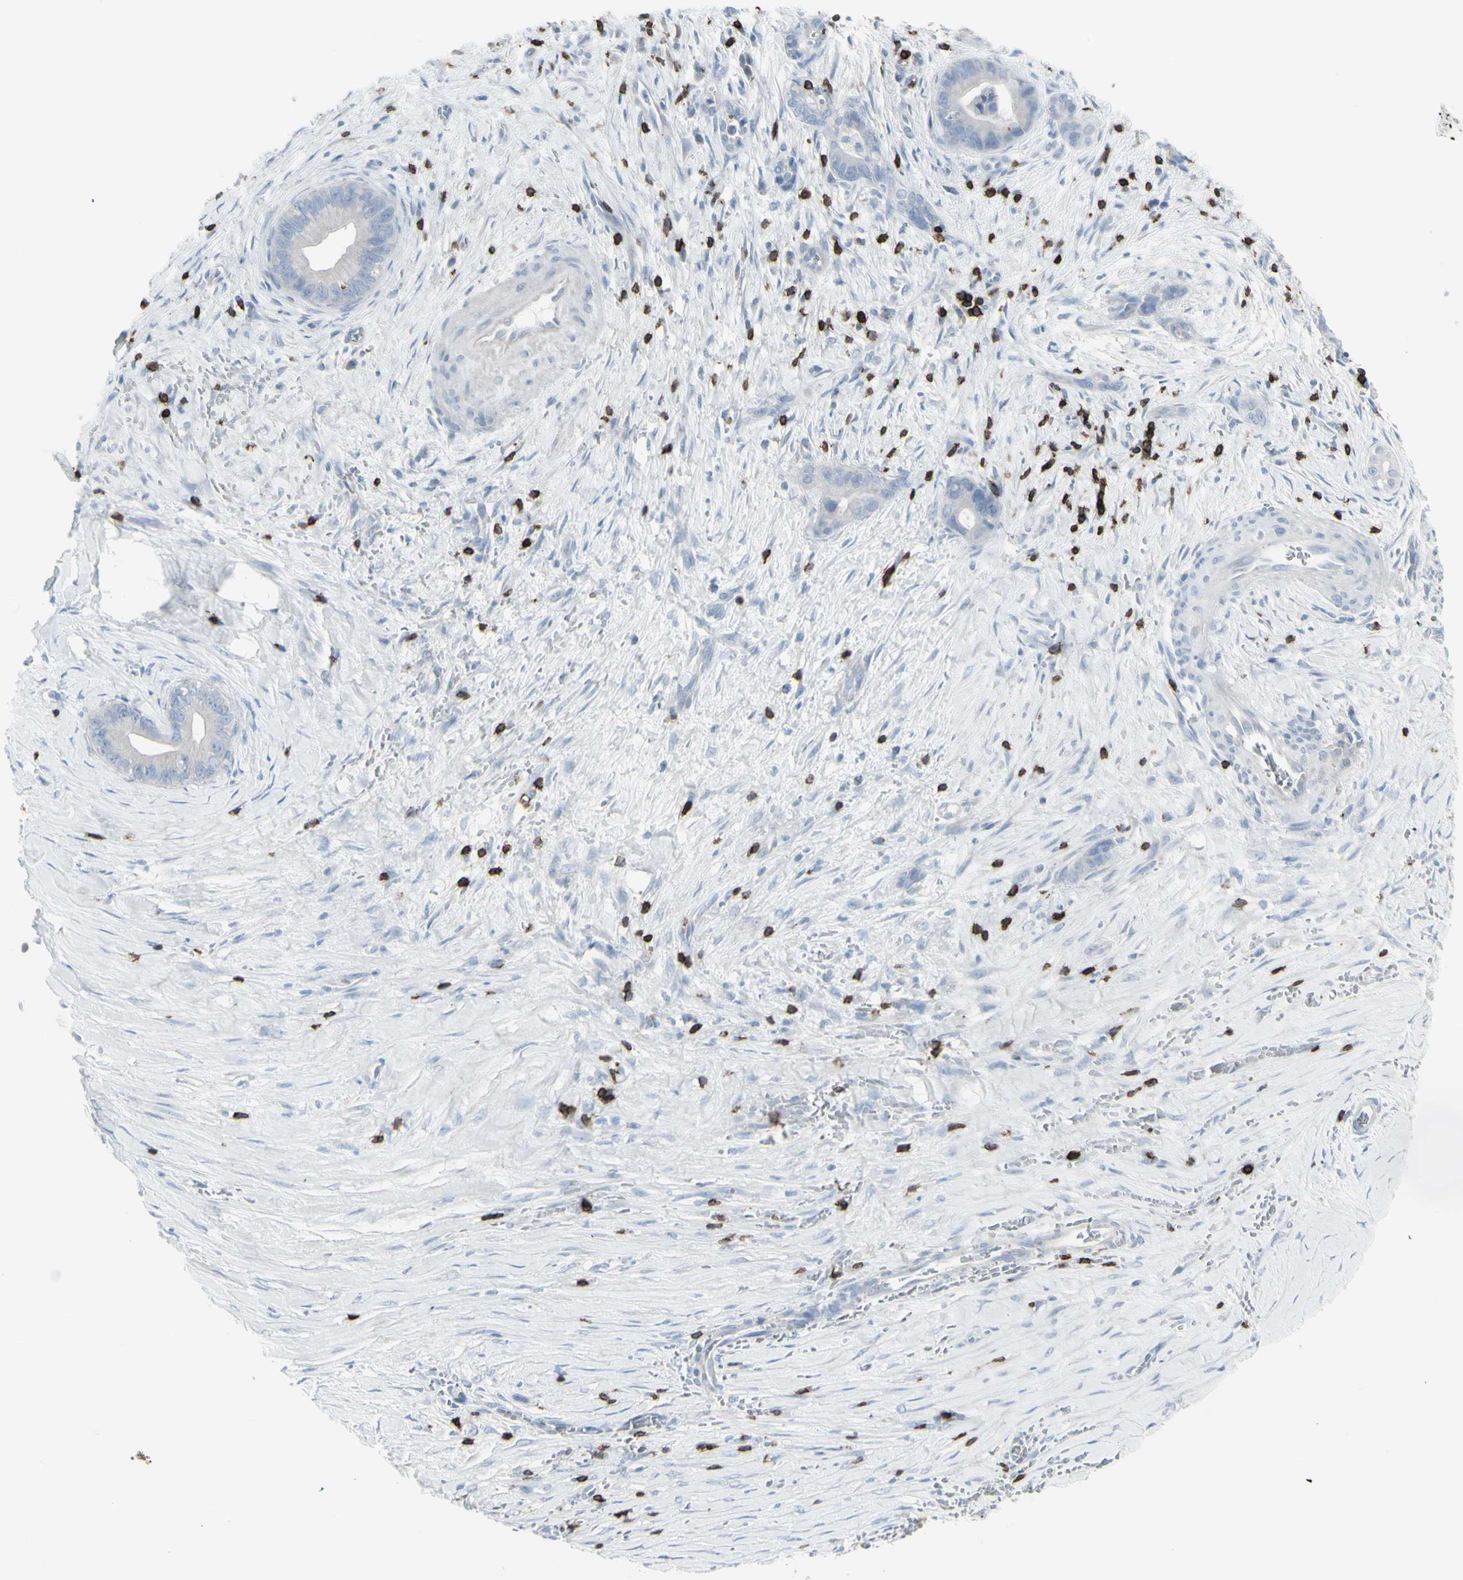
{"staining": {"intensity": "negative", "quantity": "none", "location": "none"}, "tissue": "liver cancer", "cell_type": "Tumor cells", "image_type": "cancer", "snomed": [{"axis": "morphology", "description": "Cholangiocarcinoma"}, {"axis": "topography", "description": "Liver"}], "caption": "Tumor cells are negative for protein expression in human liver cholangiocarcinoma.", "gene": "CD247", "patient": {"sex": "female", "age": 55}}